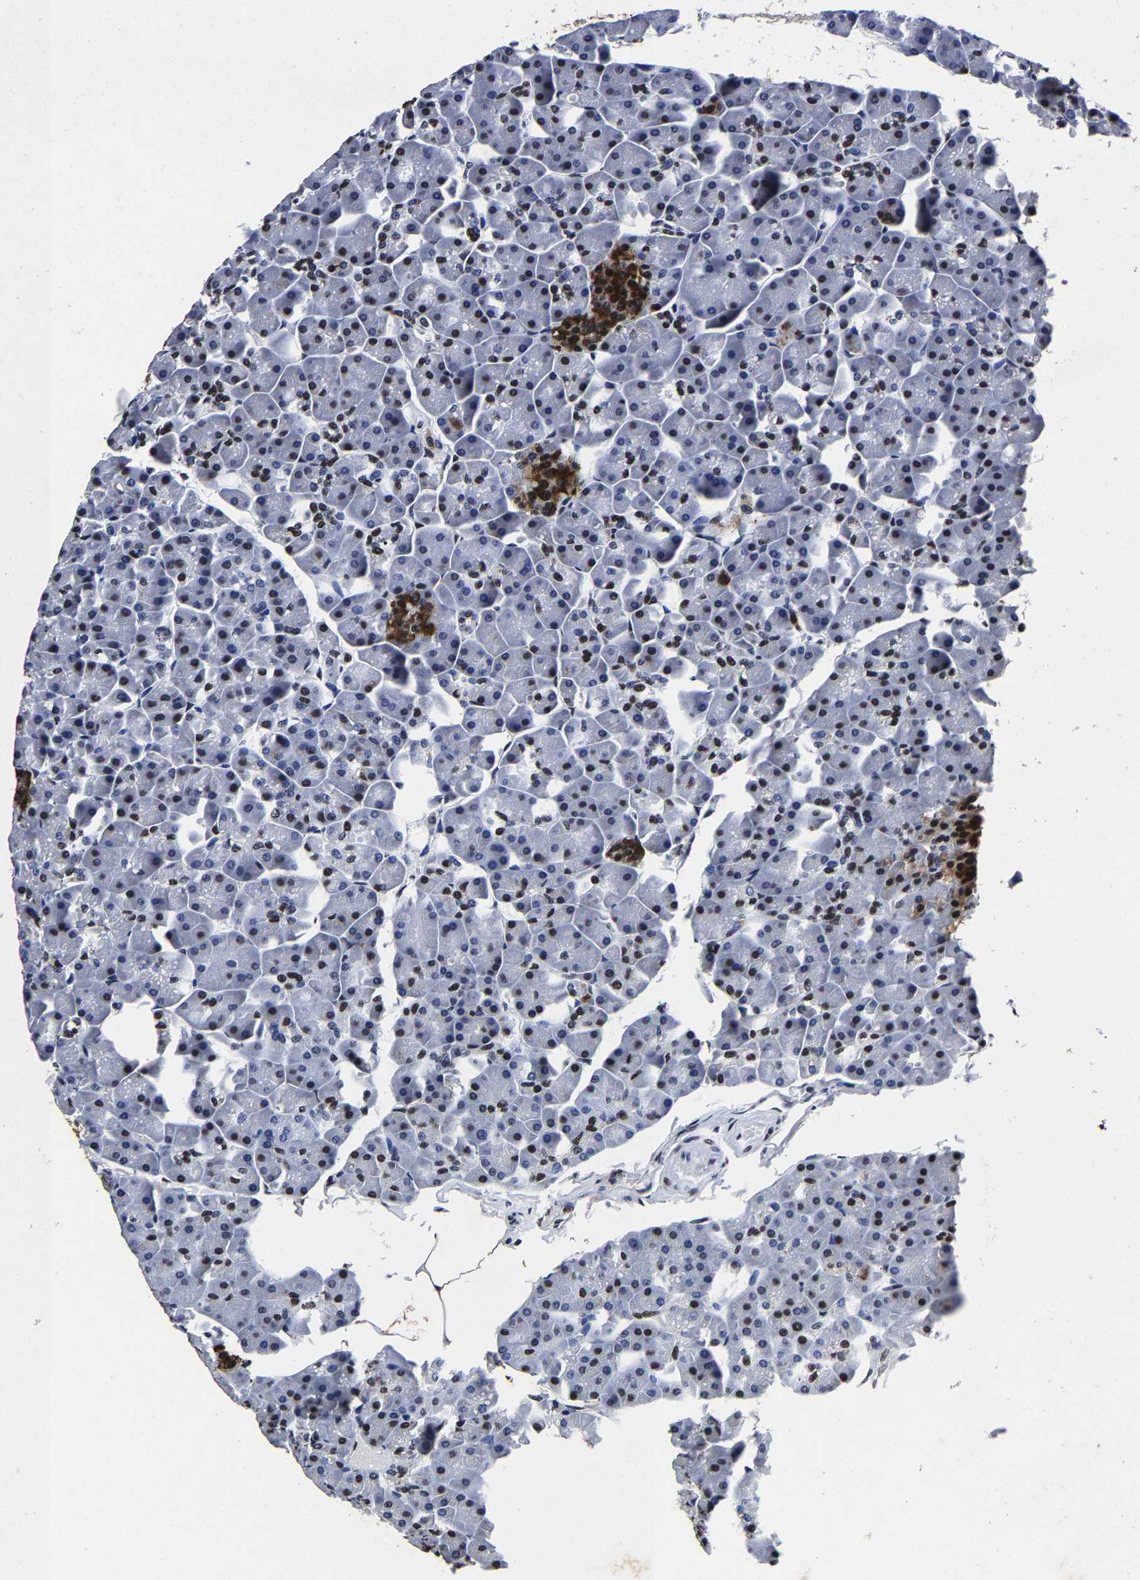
{"staining": {"intensity": "moderate", "quantity": "25%-75%", "location": "nuclear"}, "tissue": "pancreas", "cell_type": "Exocrine glandular cells", "image_type": "normal", "snomed": [{"axis": "morphology", "description": "Normal tissue, NOS"}, {"axis": "topography", "description": "Pancreas"}], "caption": "IHC of normal human pancreas shows medium levels of moderate nuclear expression in approximately 25%-75% of exocrine glandular cells. The staining was performed using DAB, with brown indicating positive protein expression. Nuclei are stained blue with hematoxylin.", "gene": "RBM45", "patient": {"sex": "male", "age": 35}}